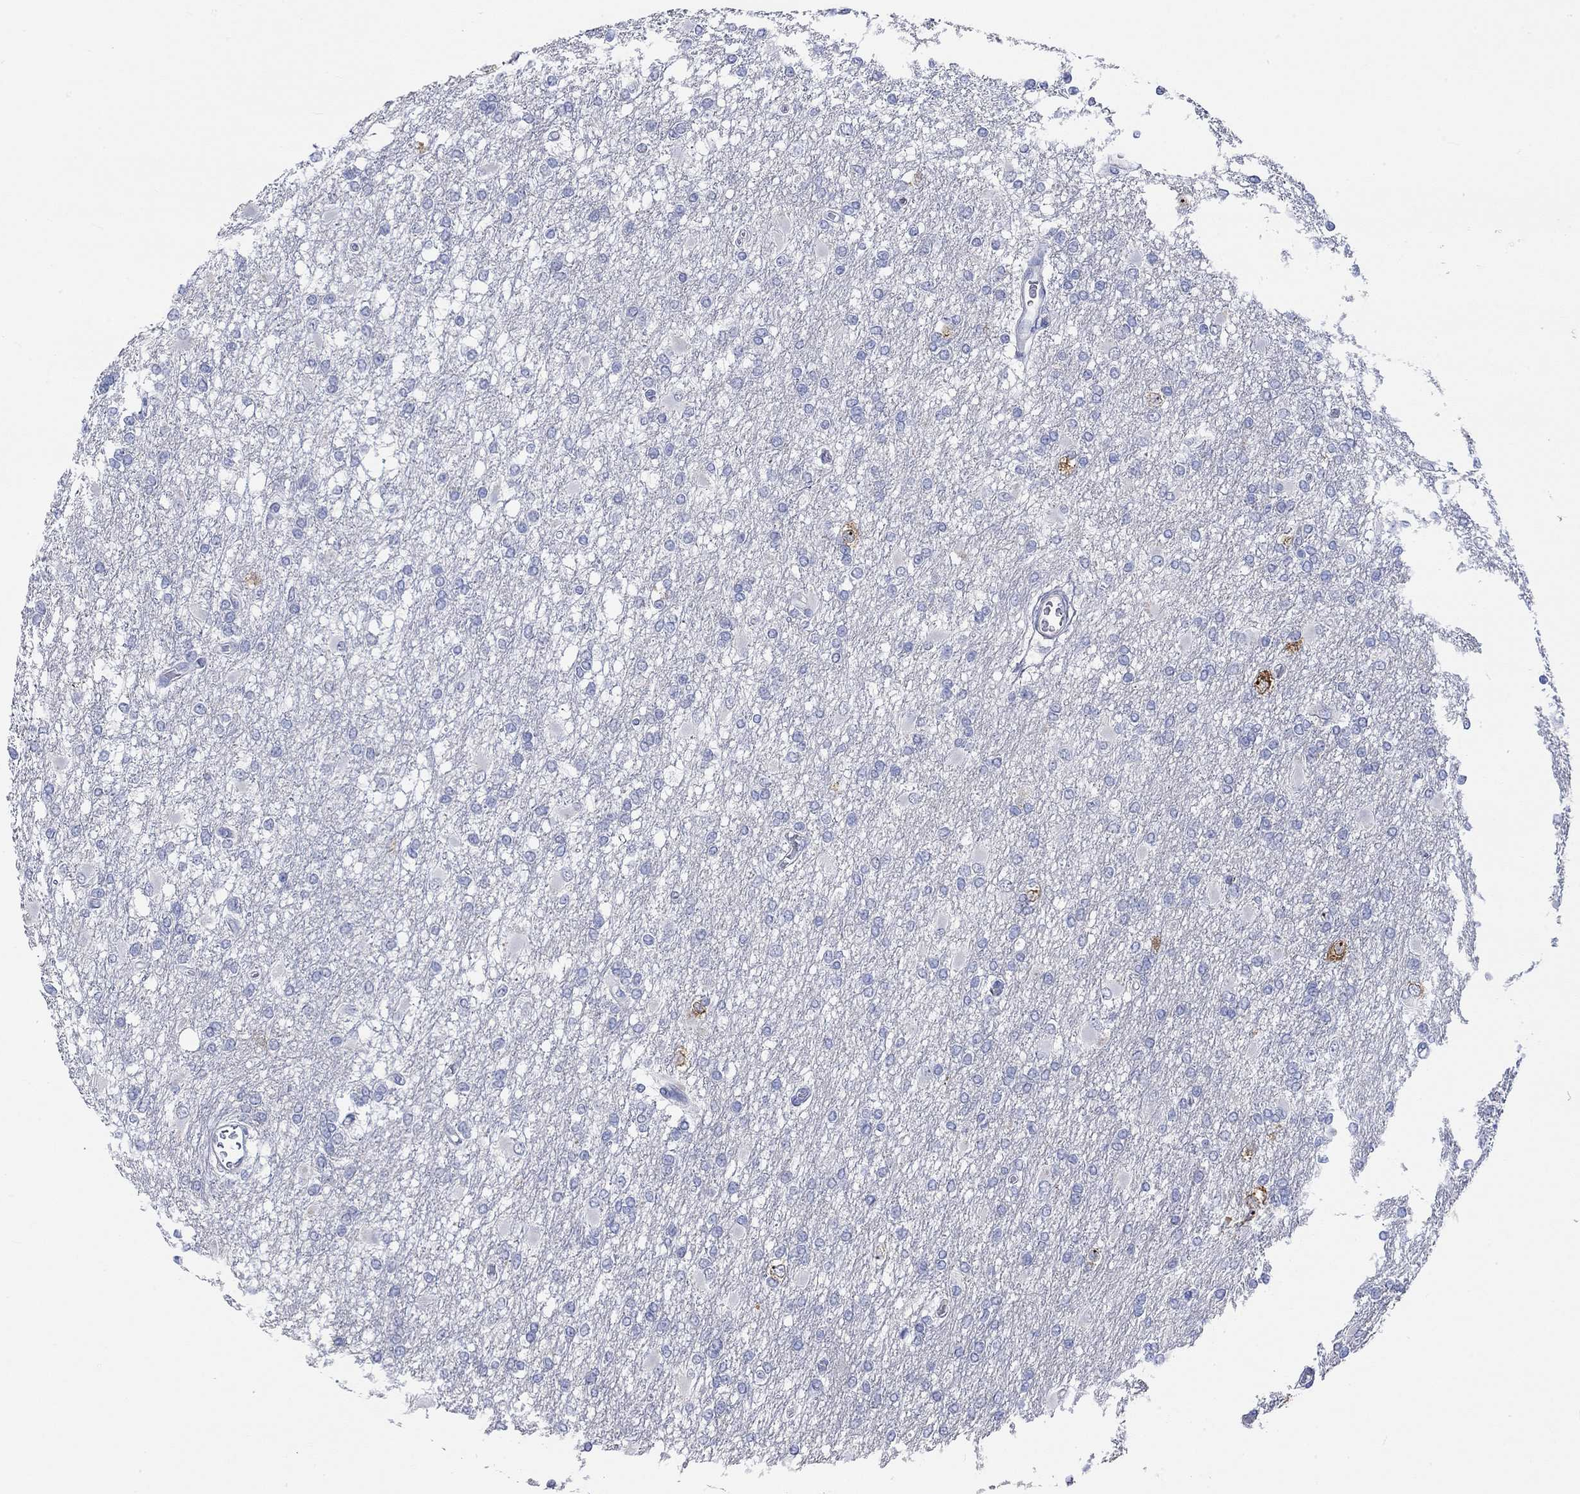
{"staining": {"intensity": "negative", "quantity": "none", "location": "none"}, "tissue": "glioma", "cell_type": "Tumor cells", "image_type": "cancer", "snomed": [{"axis": "morphology", "description": "Glioma, malignant, High grade"}, {"axis": "topography", "description": "Cerebral cortex"}], "caption": "There is no significant expression in tumor cells of glioma.", "gene": "PNMA5", "patient": {"sex": "male", "age": 79}}